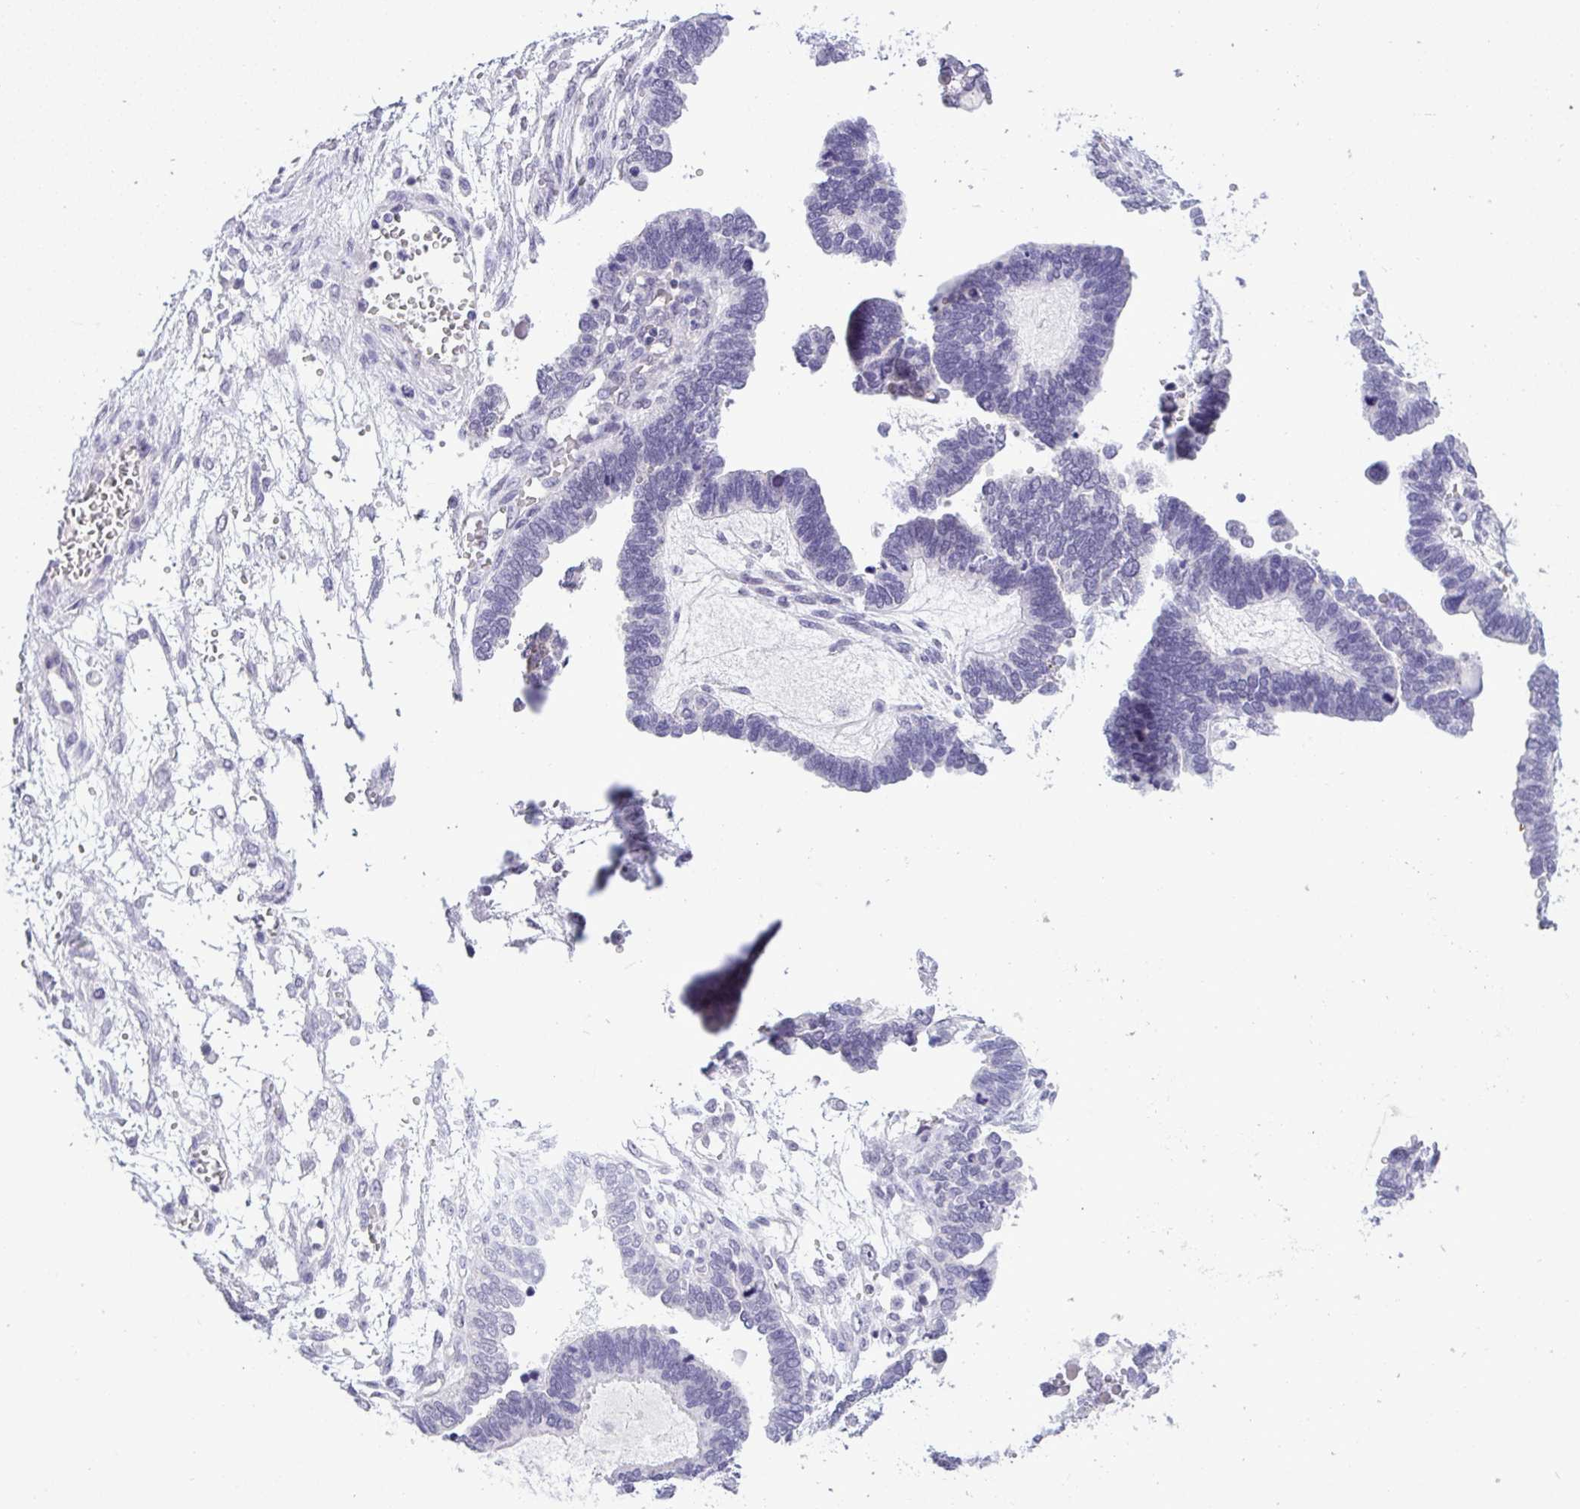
{"staining": {"intensity": "negative", "quantity": "none", "location": "none"}, "tissue": "ovarian cancer", "cell_type": "Tumor cells", "image_type": "cancer", "snomed": [{"axis": "morphology", "description": "Cystadenocarcinoma, serous, NOS"}, {"axis": "topography", "description": "Ovary"}], "caption": "Ovarian serous cystadenocarcinoma was stained to show a protein in brown. There is no significant expression in tumor cells.", "gene": "YBX2", "patient": {"sex": "female", "age": 51}}